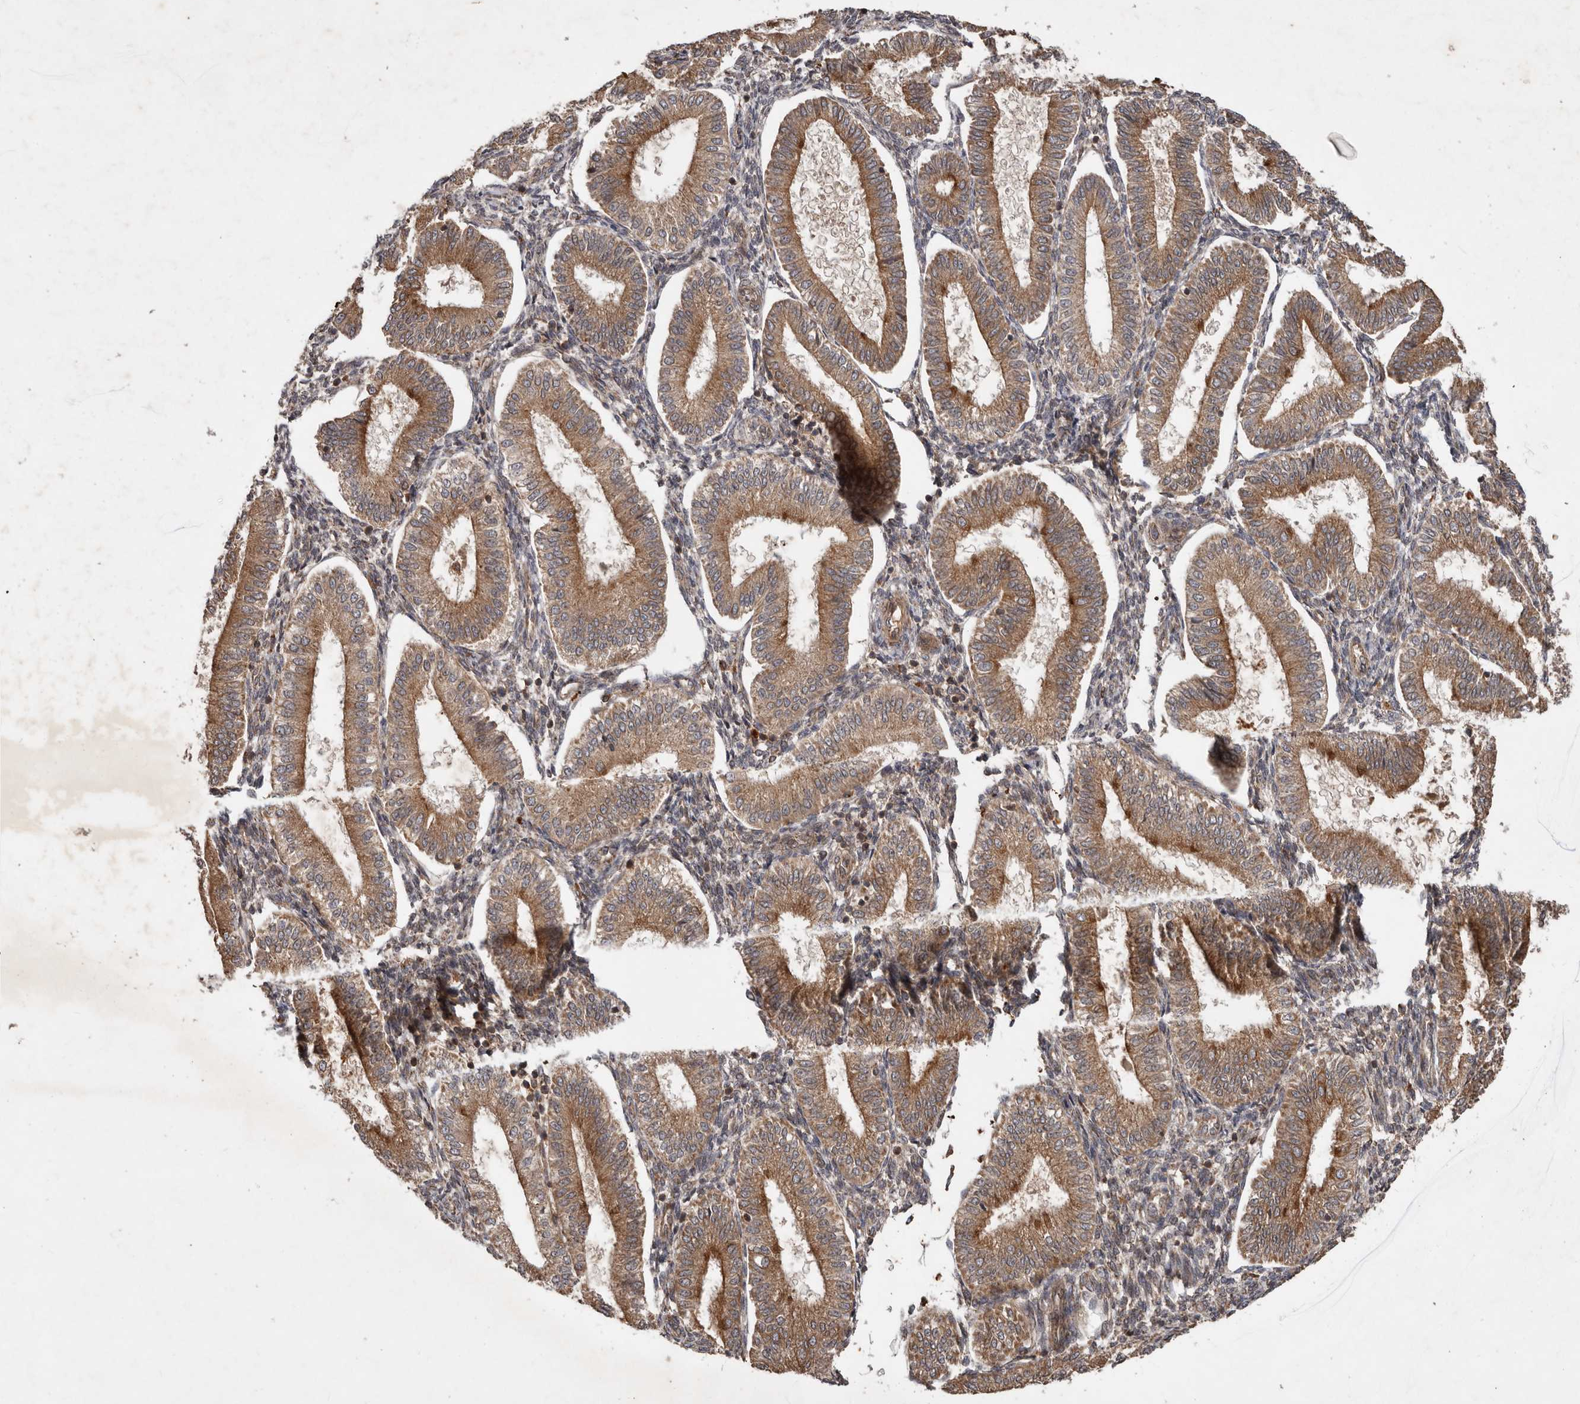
{"staining": {"intensity": "moderate", "quantity": ">75%", "location": "cytoplasmic/membranous,nuclear"}, "tissue": "endometrium", "cell_type": "Cells in endometrial stroma", "image_type": "normal", "snomed": [{"axis": "morphology", "description": "Normal tissue, NOS"}, {"axis": "topography", "description": "Endometrium"}], "caption": "The histopathology image shows staining of normal endometrium, revealing moderate cytoplasmic/membranous,nuclear protein staining (brown color) within cells in endometrial stroma. (DAB IHC, brown staining for protein, blue staining for nuclei).", "gene": "STK36", "patient": {"sex": "female", "age": 39}}